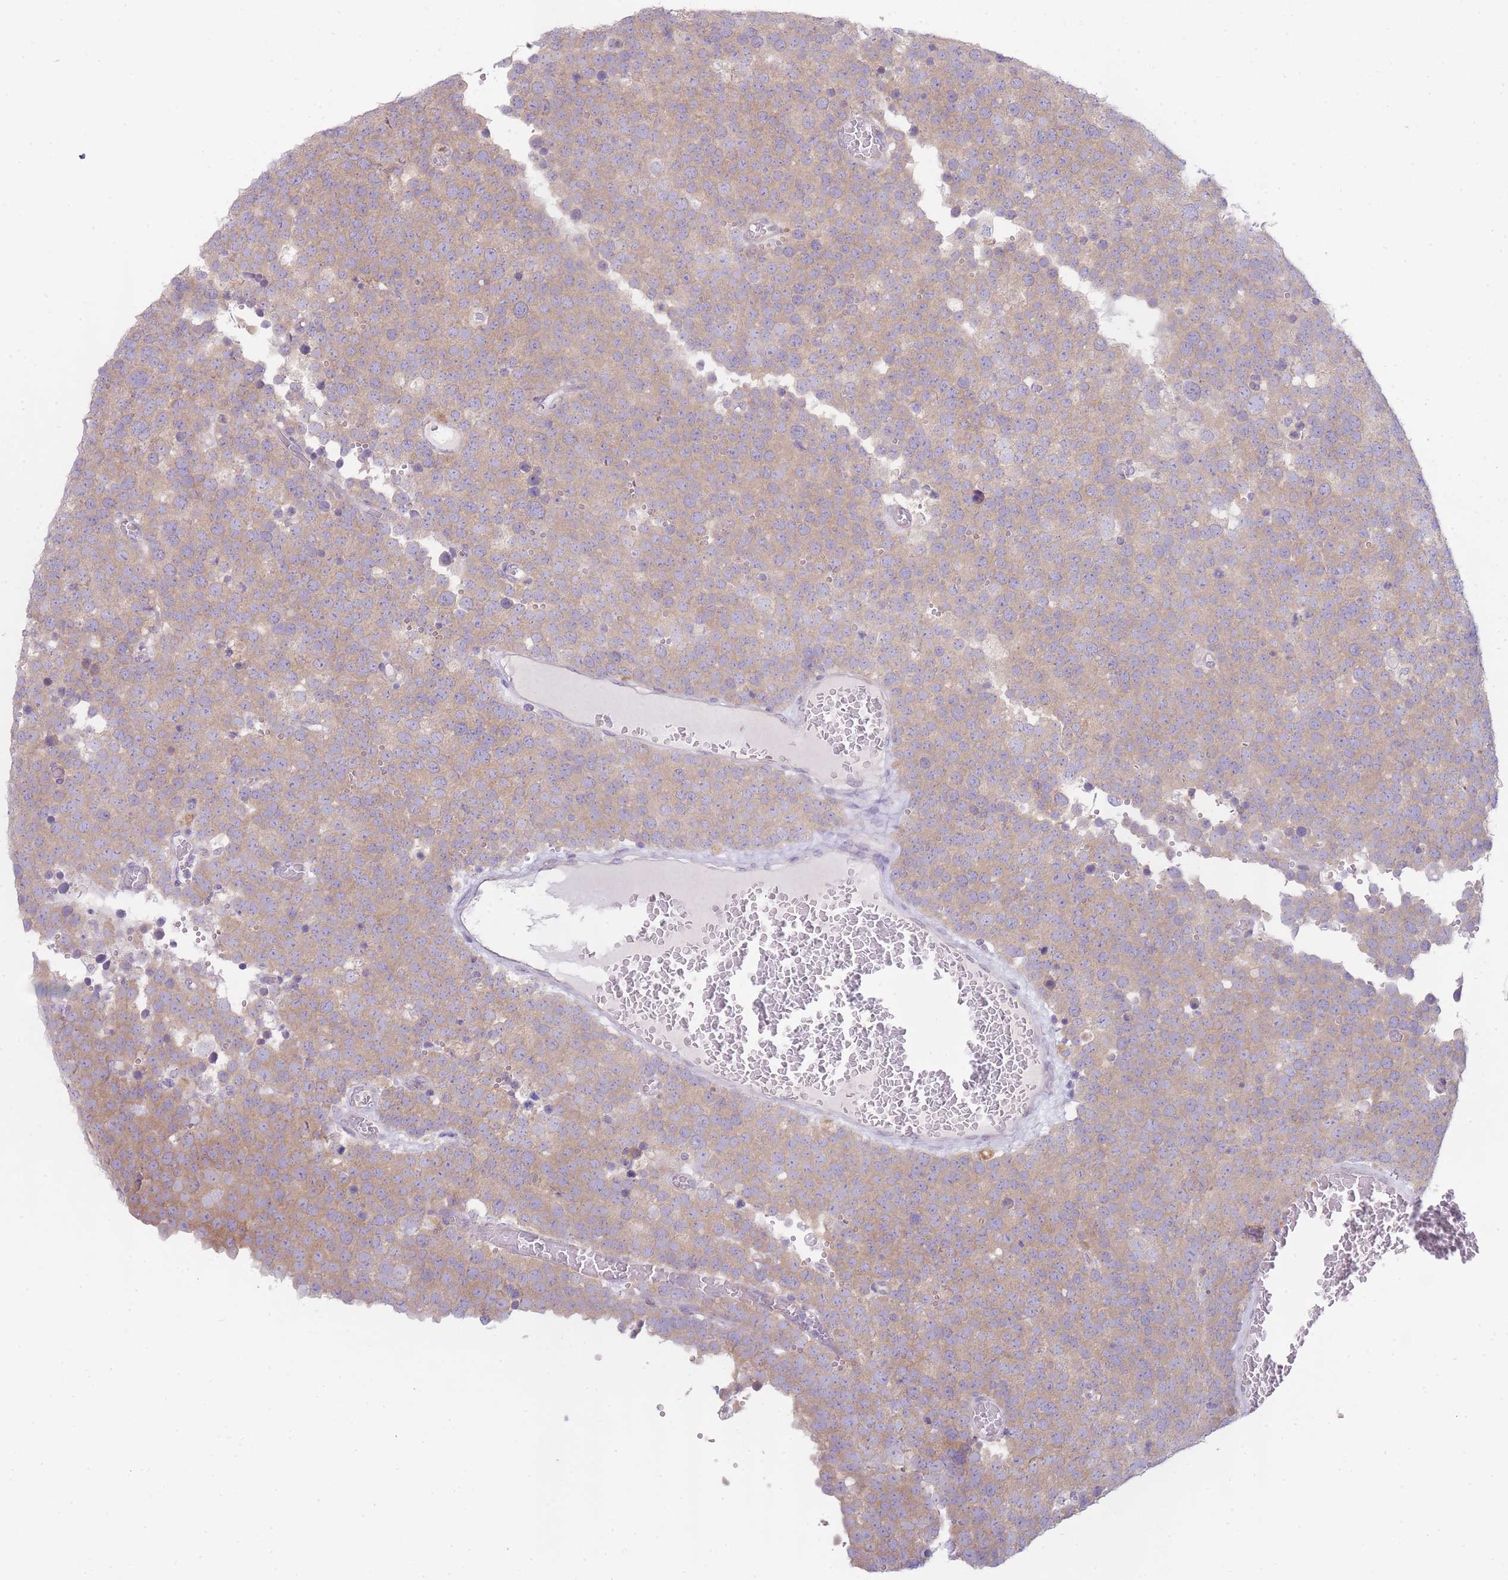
{"staining": {"intensity": "moderate", "quantity": ">75%", "location": "cytoplasmic/membranous"}, "tissue": "testis cancer", "cell_type": "Tumor cells", "image_type": "cancer", "snomed": [{"axis": "morphology", "description": "Normal tissue, NOS"}, {"axis": "morphology", "description": "Seminoma, NOS"}, {"axis": "topography", "description": "Testis"}], "caption": "A high-resolution micrograph shows immunohistochemistry staining of seminoma (testis), which demonstrates moderate cytoplasmic/membranous staining in approximately >75% of tumor cells. The staining is performed using DAB (3,3'-diaminobenzidine) brown chromogen to label protein expression. The nuclei are counter-stained blue using hematoxylin.", "gene": "OR5L2", "patient": {"sex": "male", "age": 71}}